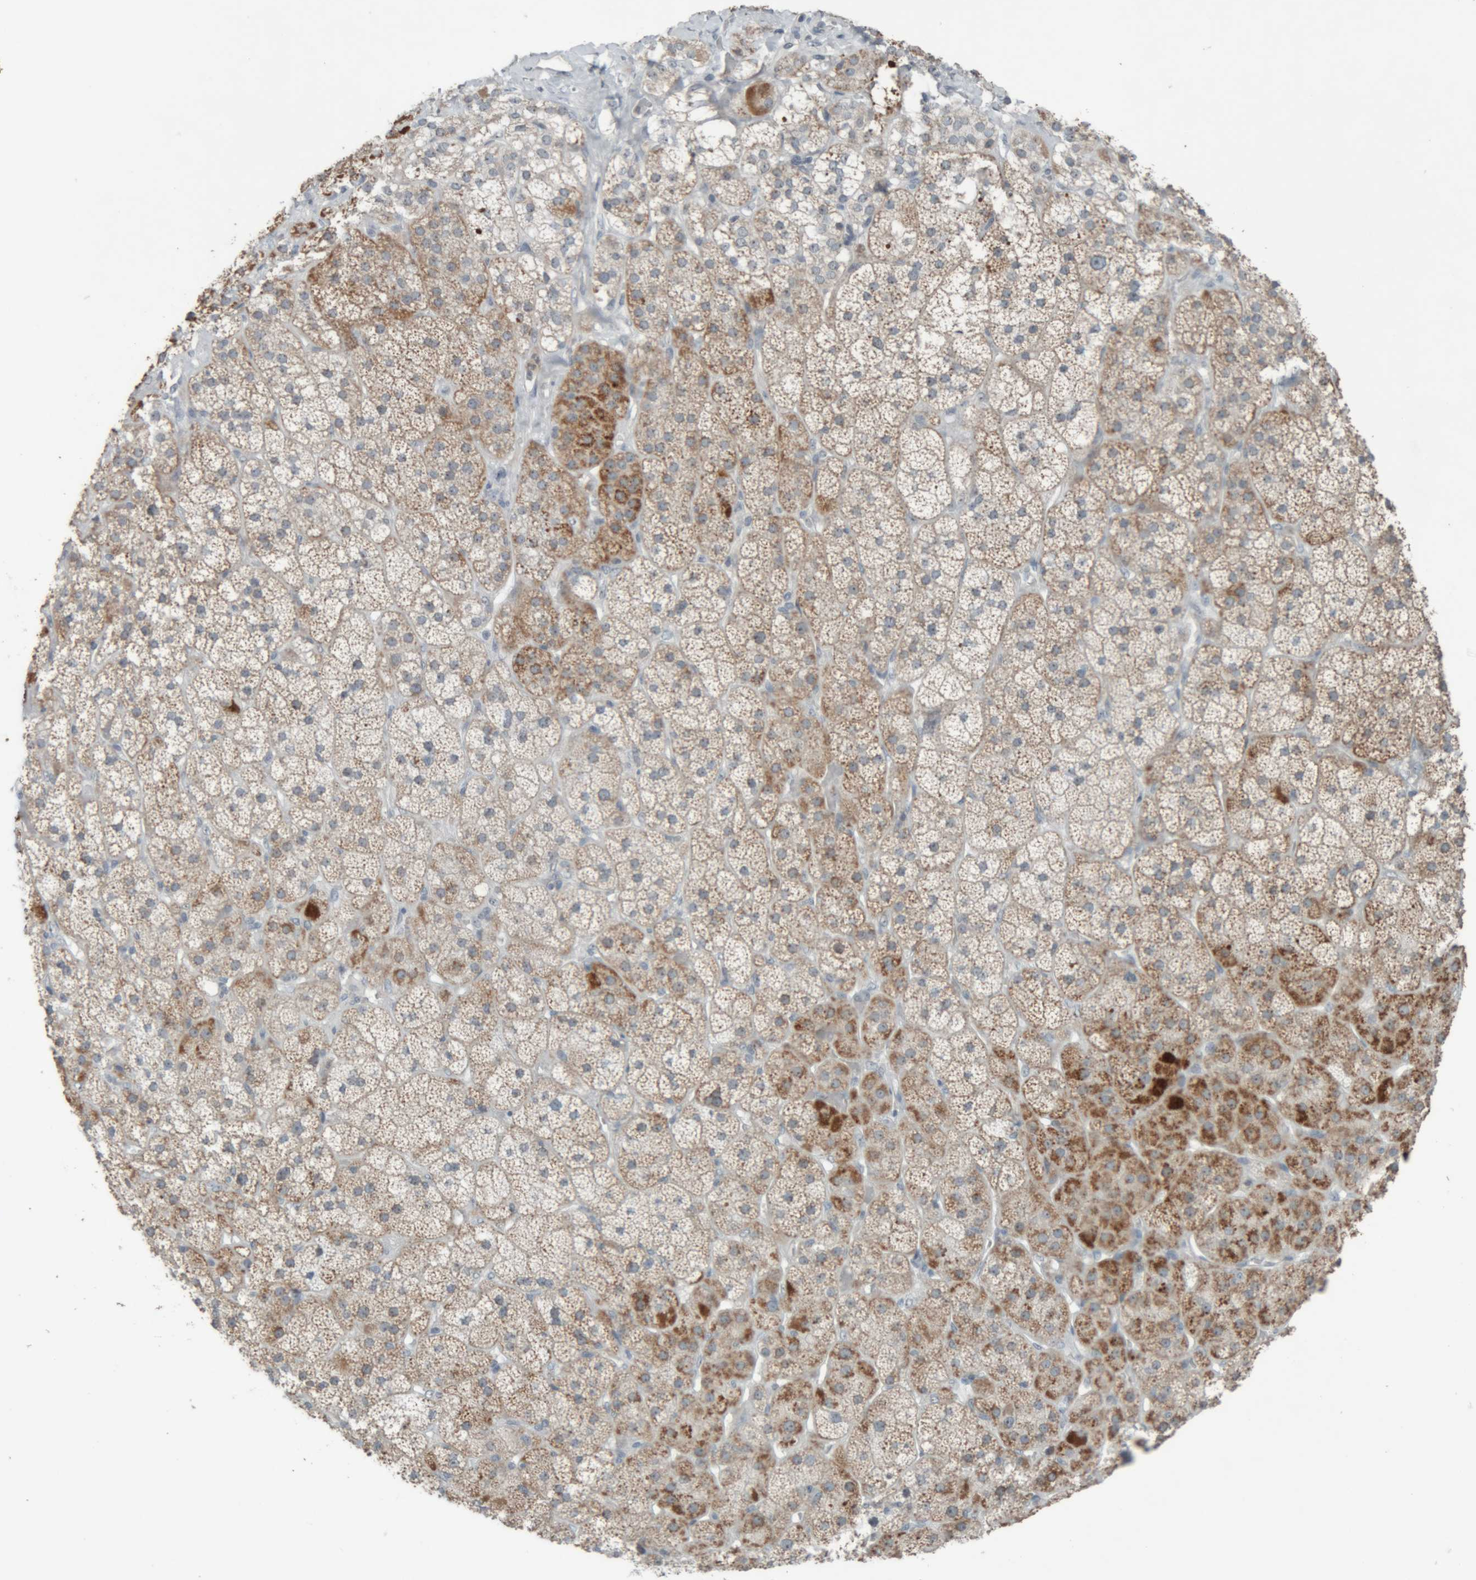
{"staining": {"intensity": "moderate", "quantity": "25%-75%", "location": "cytoplasmic/membranous"}, "tissue": "adrenal gland", "cell_type": "Glandular cells", "image_type": "normal", "snomed": [{"axis": "morphology", "description": "Normal tissue, NOS"}, {"axis": "topography", "description": "Adrenal gland"}], "caption": "This is a micrograph of immunohistochemistry staining of normal adrenal gland, which shows moderate positivity in the cytoplasmic/membranous of glandular cells.", "gene": "RPF1", "patient": {"sex": "male", "age": 57}}